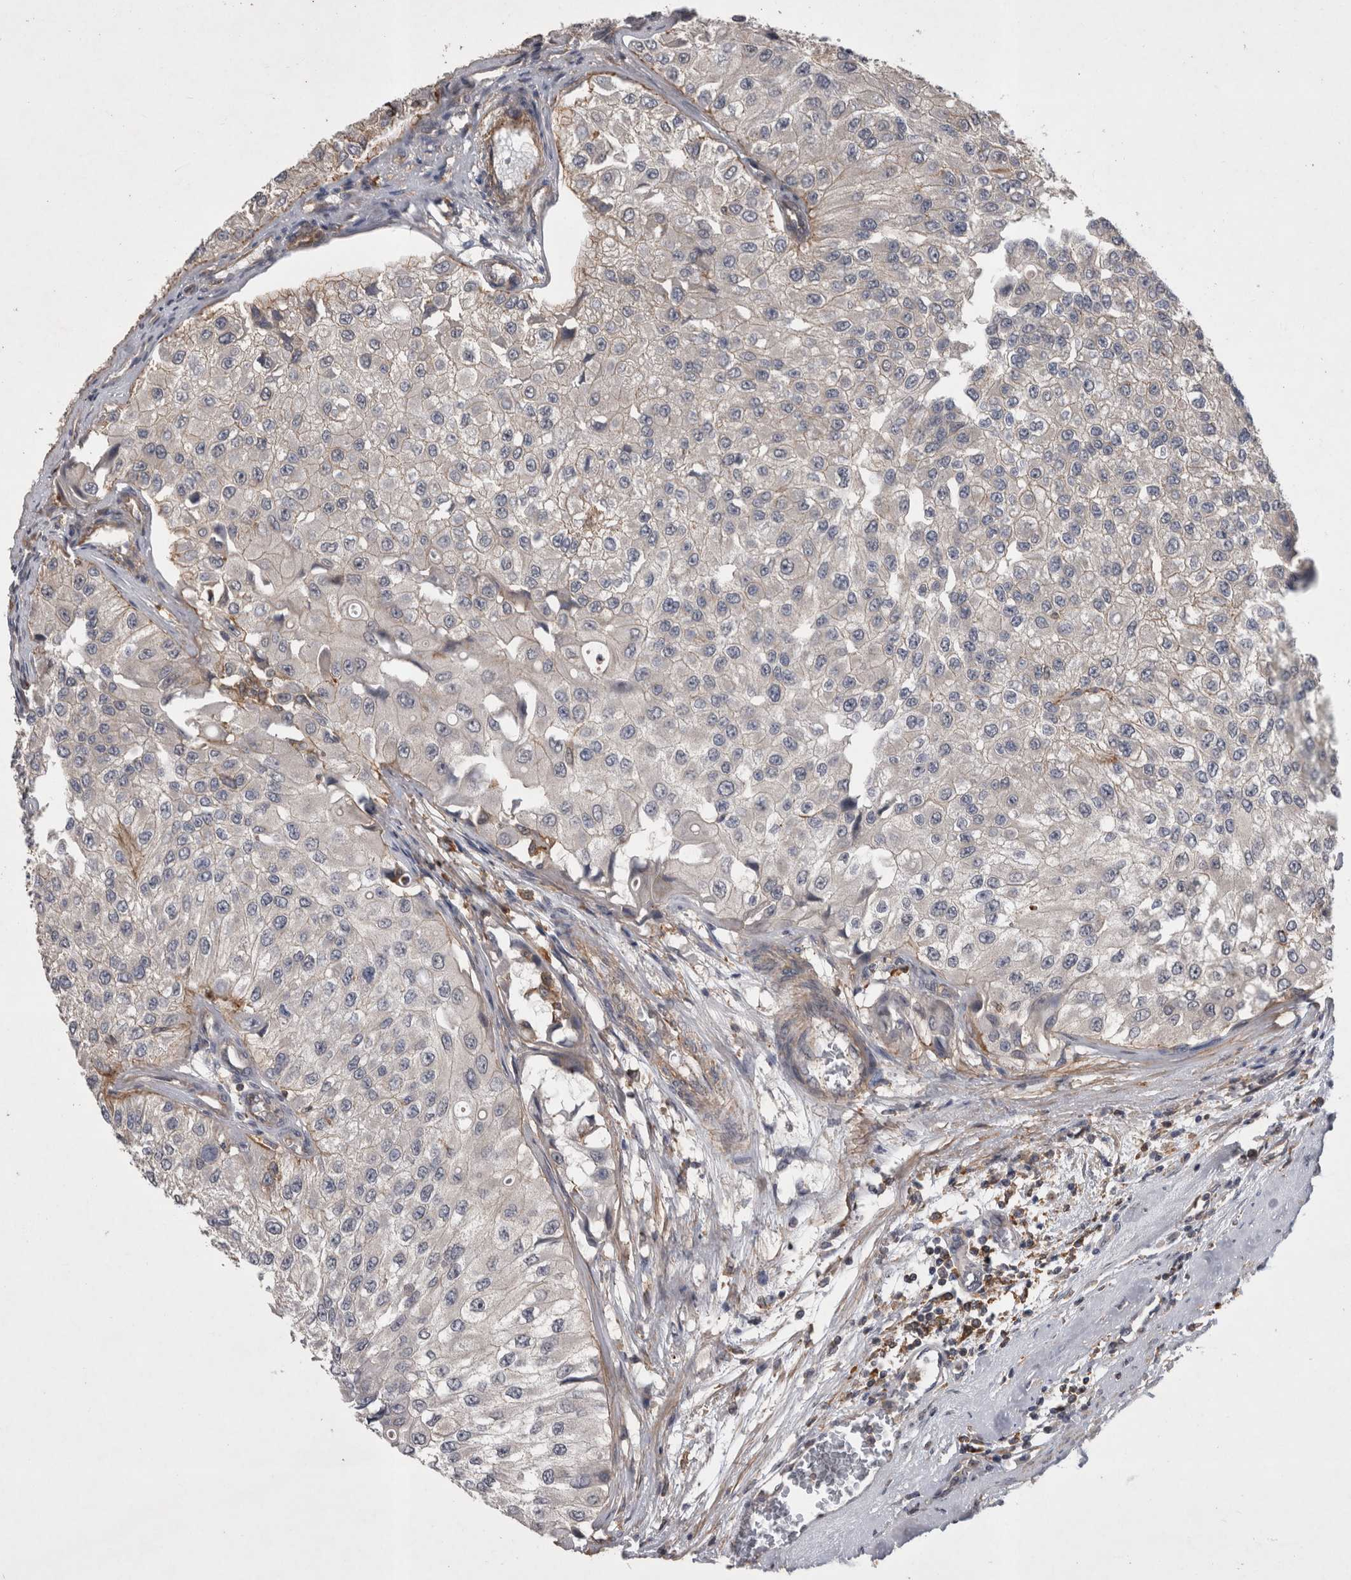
{"staining": {"intensity": "weak", "quantity": "<25%", "location": "cytoplasmic/membranous"}, "tissue": "urothelial cancer", "cell_type": "Tumor cells", "image_type": "cancer", "snomed": [{"axis": "morphology", "description": "Urothelial carcinoma, High grade"}, {"axis": "topography", "description": "Kidney"}, {"axis": "topography", "description": "Urinary bladder"}], "caption": "The histopathology image shows no staining of tumor cells in high-grade urothelial carcinoma.", "gene": "SPATA48", "patient": {"sex": "male", "age": 77}}